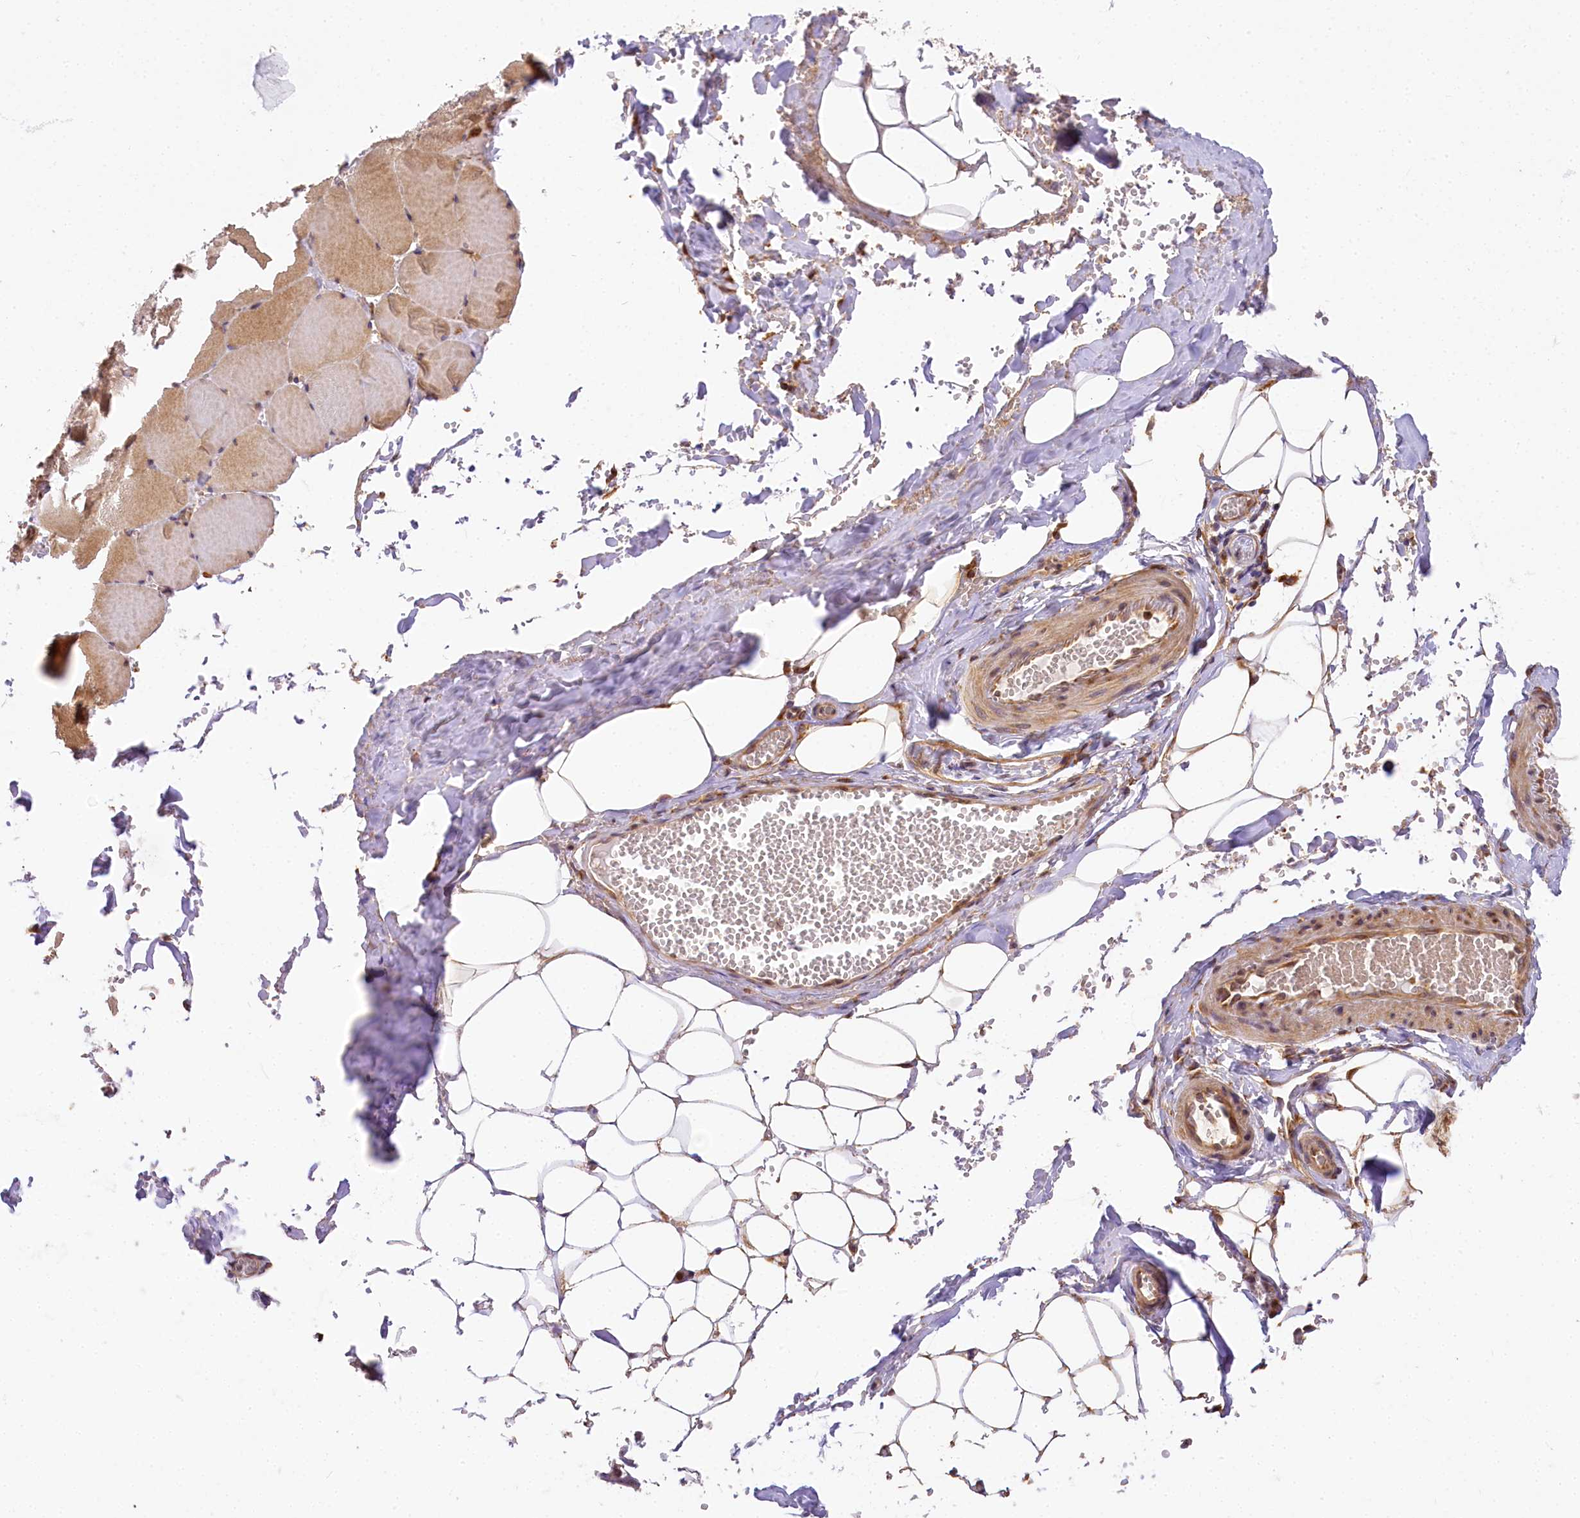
{"staining": {"intensity": "moderate", "quantity": ">75%", "location": "cytoplasmic/membranous"}, "tissue": "adipose tissue", "cell_type": "Adipocytes", "image_type": "normal", "snomed": [{"axis": "morphology", "description": "Normal tissue, NOS"}, {"axis": "topography", "description": "Skeletal muscle"}, {"axis": "topography", "description": "Peripheral nerve tissue"}], "caption": "Brown immunohistochemical staining in benign human adipose tissue reveals moderate cytoplasmic/membranous expression in approximately >75% of adipocytes. The staining is performed using DAB (3,3'-diaminobenzidine) brown chromogen to label protein expression. The nuclei are counter-stained blue using hematoxylin.", "gene": "PPIP5K2", "patient": {"sex": "female", "age": 55}}